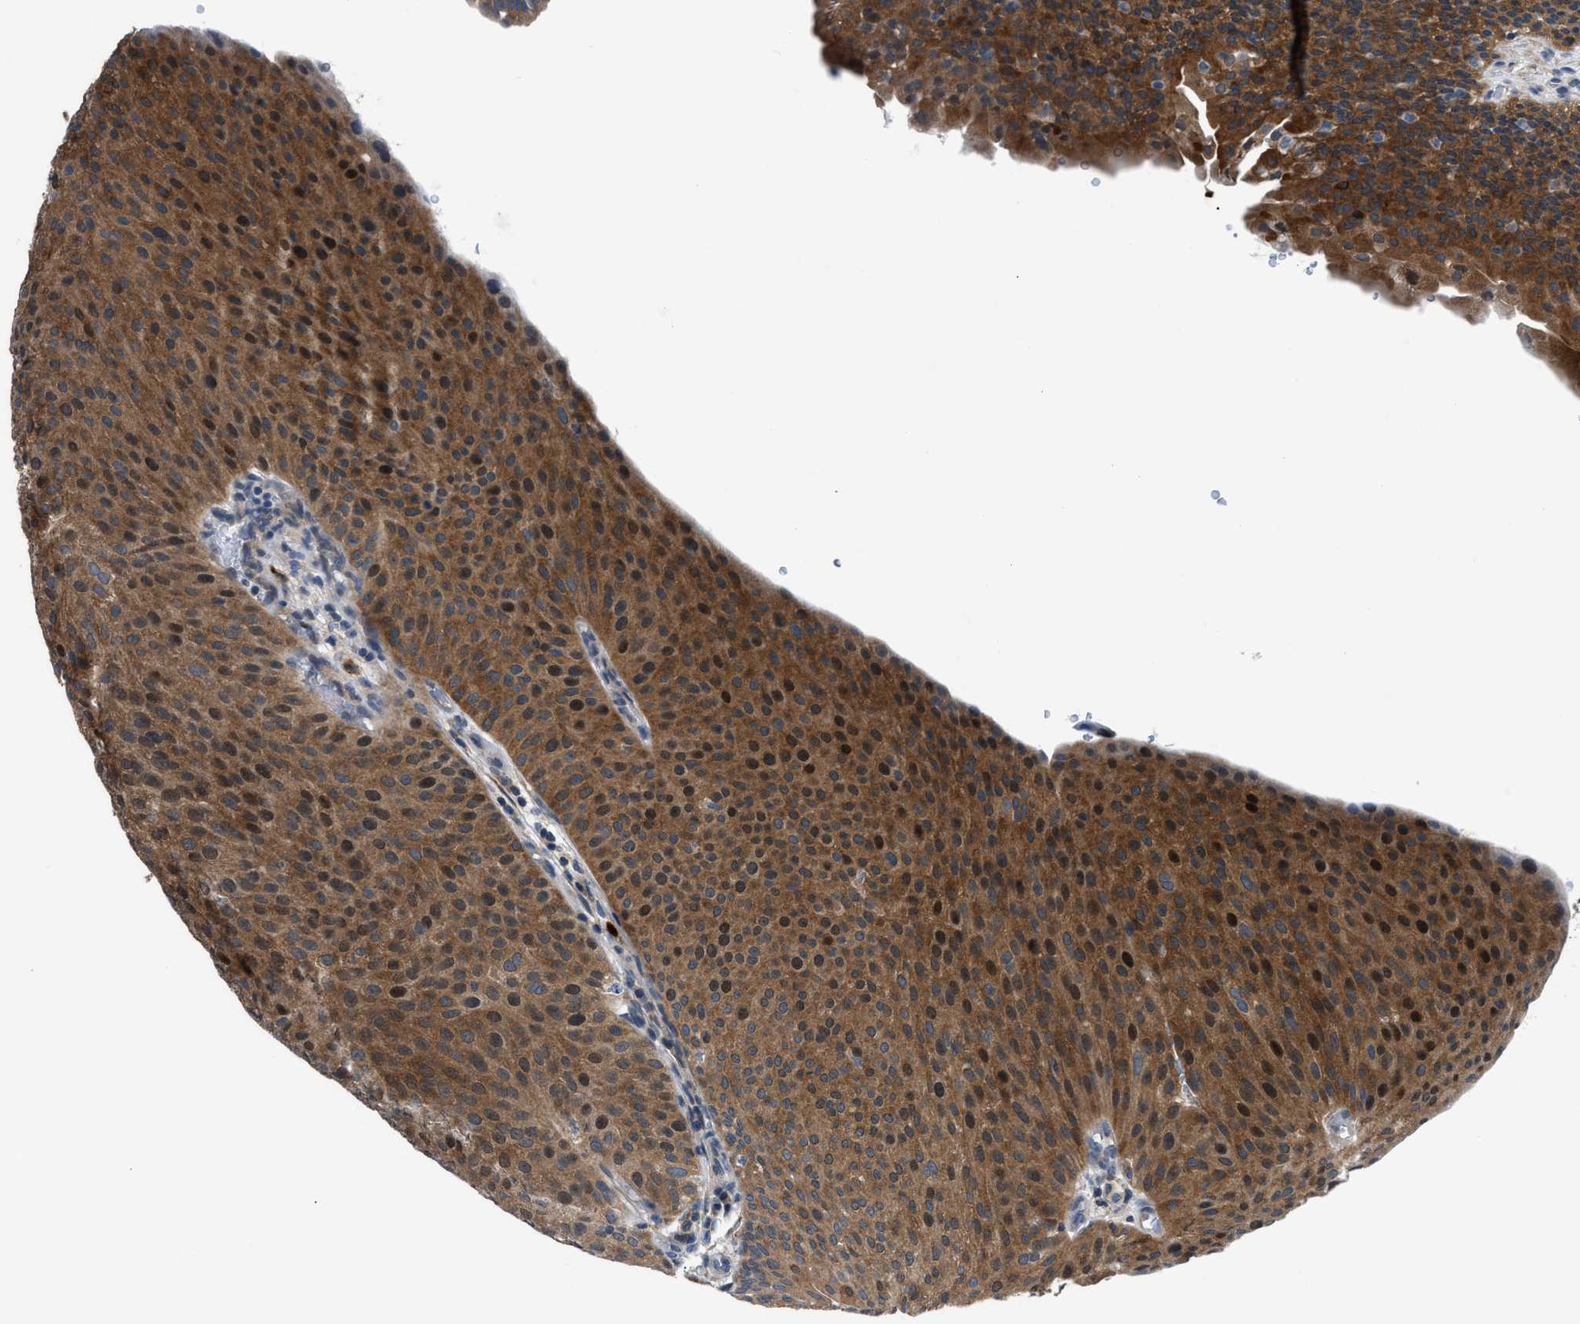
{"staining": {"intensity": "strong", "quantity": ">75%", "location": "cytoplasmic/membranous,nuclear"}, "tissue": "urothelial cancer", "cell_type": "Tumor cells", "image_type": "cancer", "snomed": [{"axis": "morphology", "description": "Urothelial carcinoma, Low grade"}, {"axis": "topography", "description": "Smooth muscle"}, {"axis": "topography", "description": "Urinary bladder"}], "caption": "Immunohistochemical staining of human urothelial cancer displays high levels of strong cytoplasmic/membranous and nuclear protein staining in about >75% of tumor cells.", "gene": "TMEM45B", "patient": {"sex": "male", "age": 60}}